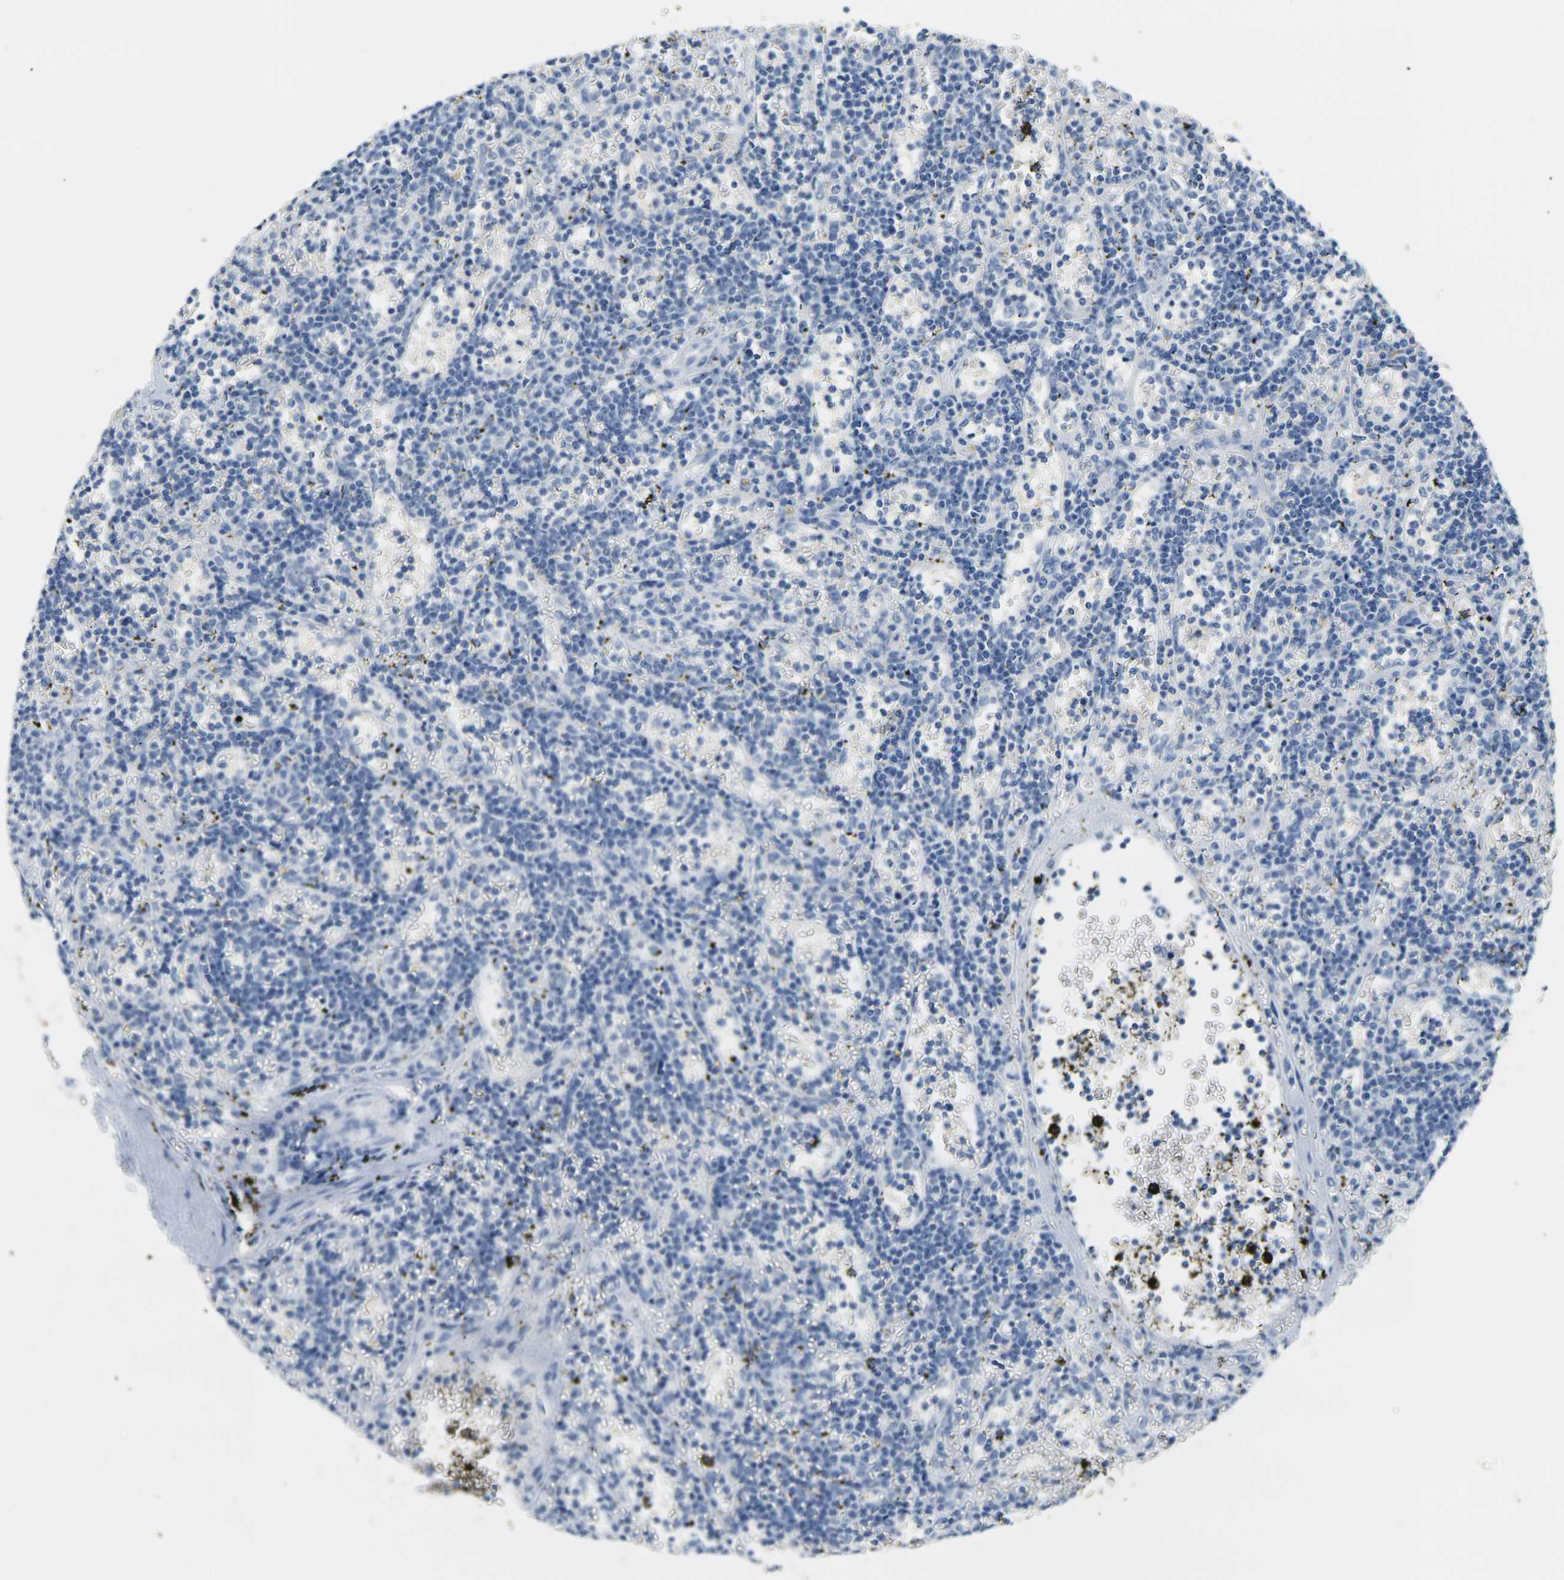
{"staining": {"intensity": "negative", "quantity": "none", "location": "none"}, "tissue": "lymphoma", "cell_type": "Tumor cells", "image_type": "cancer", "snomed": [{"axis": "morphology", "description": "Malignant lymphoma, non-Hodgkin's type, Low grade"}, {"axis": "topography", "description": "Spleen"}], "caption": "Lymphoma was stained to show a protein in brown. There is no significant expression in tumor cells.", "gene": "CLDN7", "patient": {"sex": "male", "age": 60}}